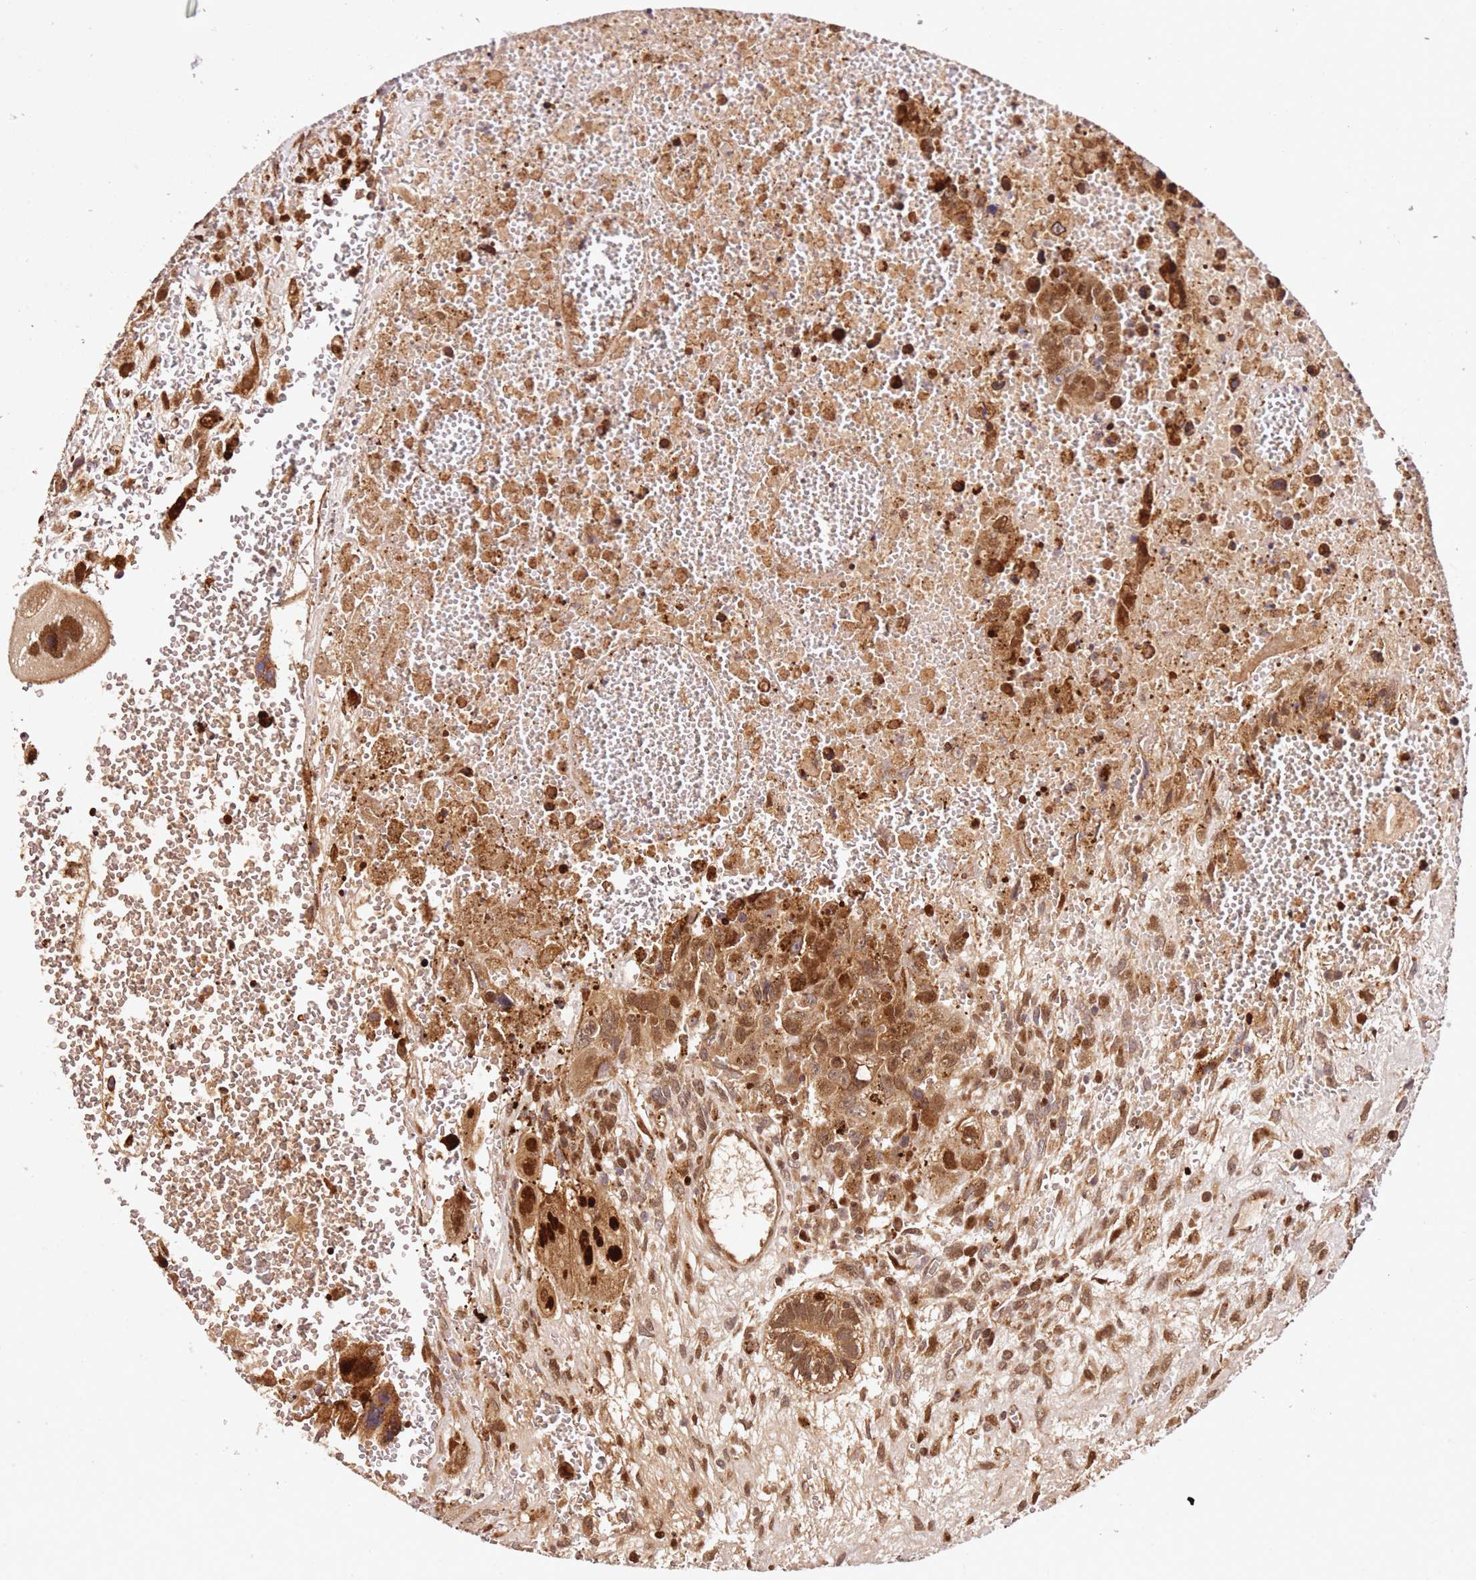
{"staining": {"intensity": "moderate", "quantity": ">75%", "location": "cytoplasmic/membranous,nuclear"}, "tissue": "testis cancer", "cell_type": "Tumor cells", "image_type": "cancer", "snomed": [{"axis": "morphology", "description": "Carcinoma, Embryonal, NOS"}, {"axis": "topography", "description": "Testis"}], "caption": "A high-resolution histopathology image shows IHC staining of testis cancer, which reveals moderate cytoplasmic/membranous and nuclear positivity in about >75% of tumor cells.", "gene": "SMOX", "patient": {"sex": "male", "age": 28}}